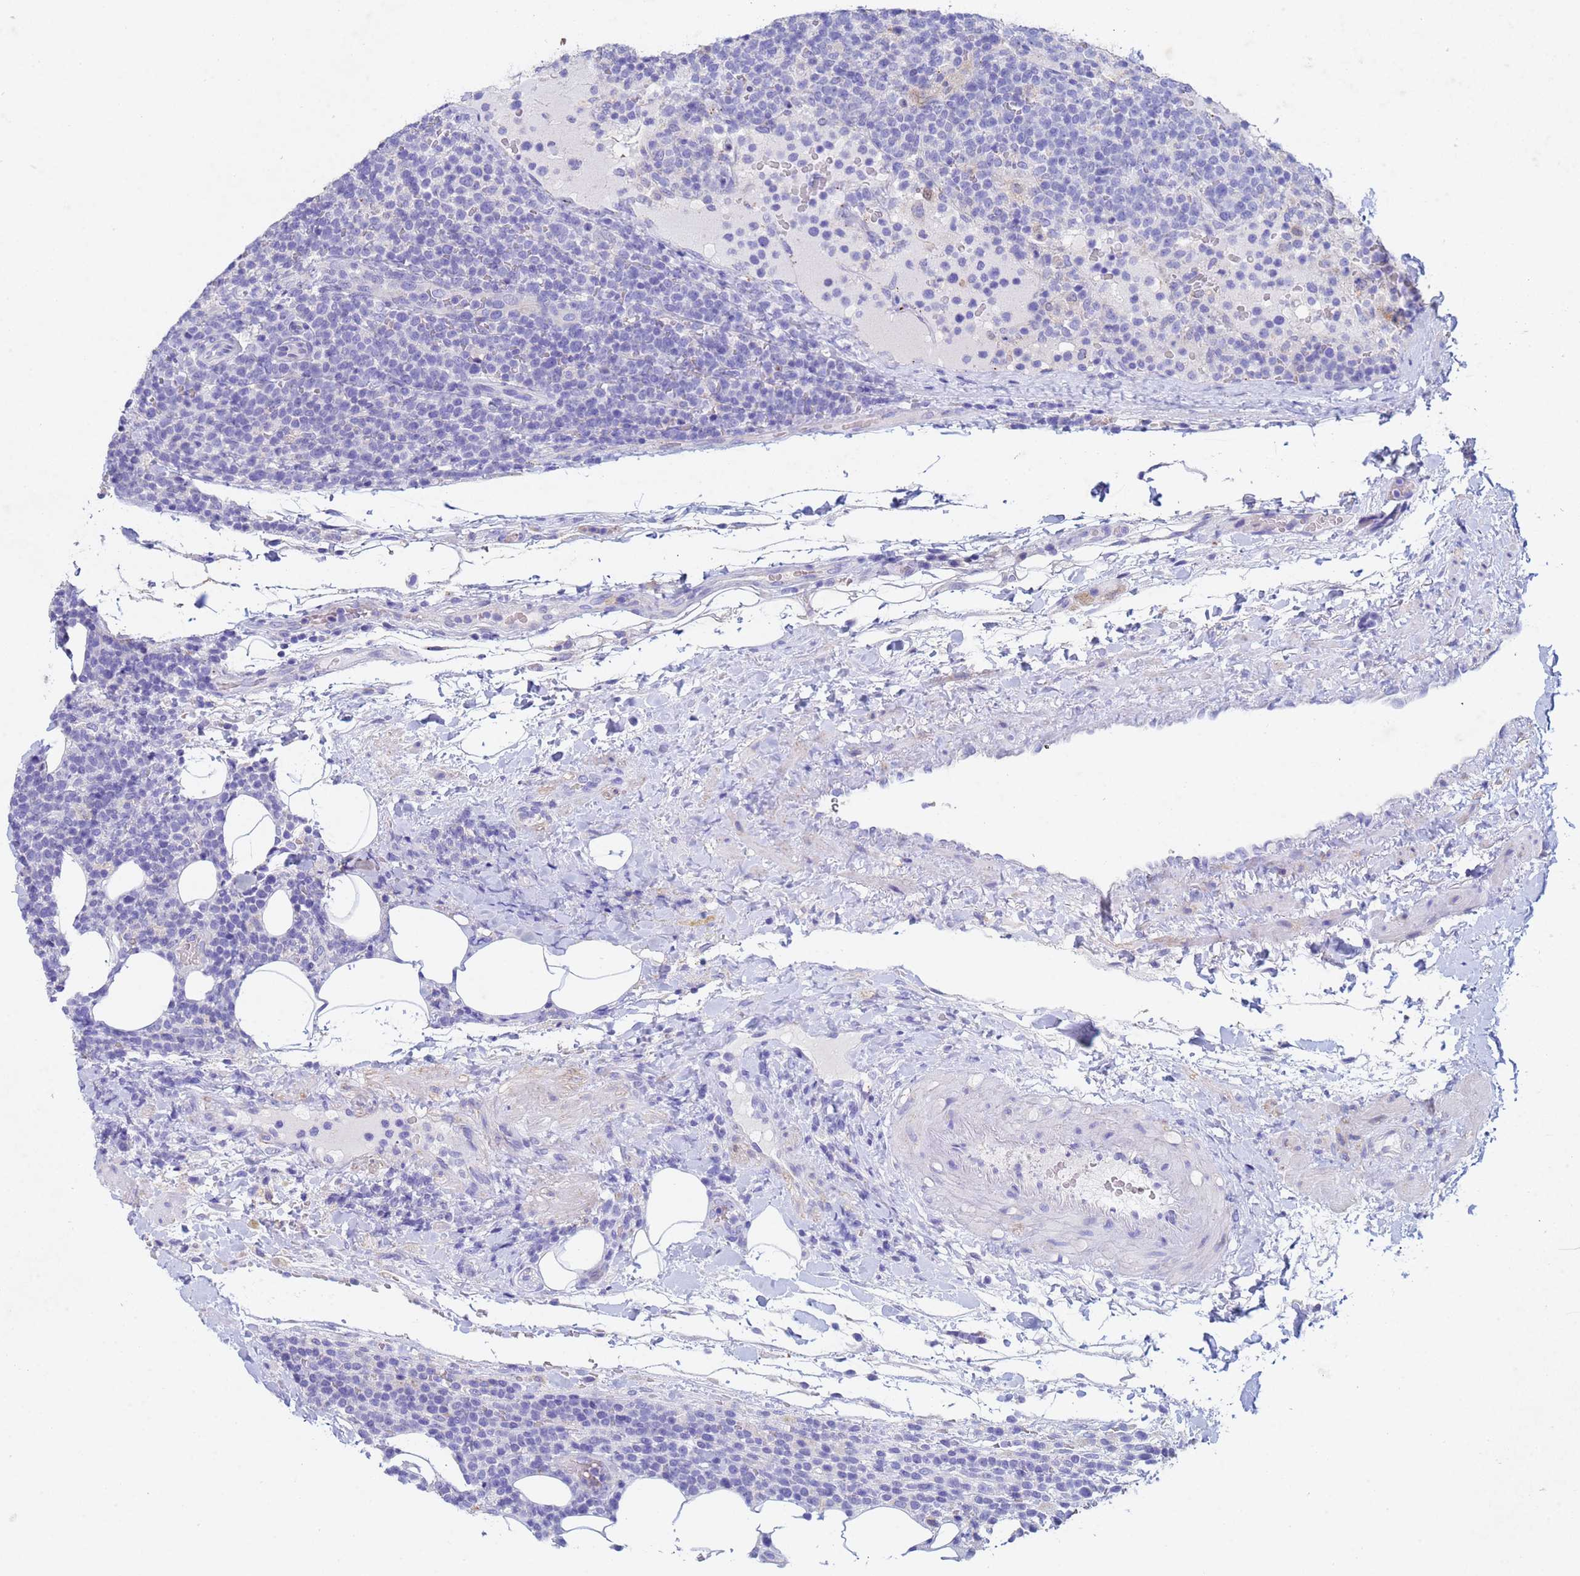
{"staining": {"intensity": "negative", "quantity": "none", "location": "none"}, "tissue": "lymphoma", "cell_type": "Tumor cells", "image_type": "cancer", "snomed": [{"axis": "morphology", "description": "Malignant lymphoma, non-Hodgkin's type, High grade"}, {"axis": "topography", "description": "Lymph node"}], "caption": "DAB (3,3'-diaminobenzidine) immunohistochemical staining of human lymphoma demonstrates no significant expression in tumor cells.", "gene": "CSTB", "patient": {"sex": "male", "age": 61}}